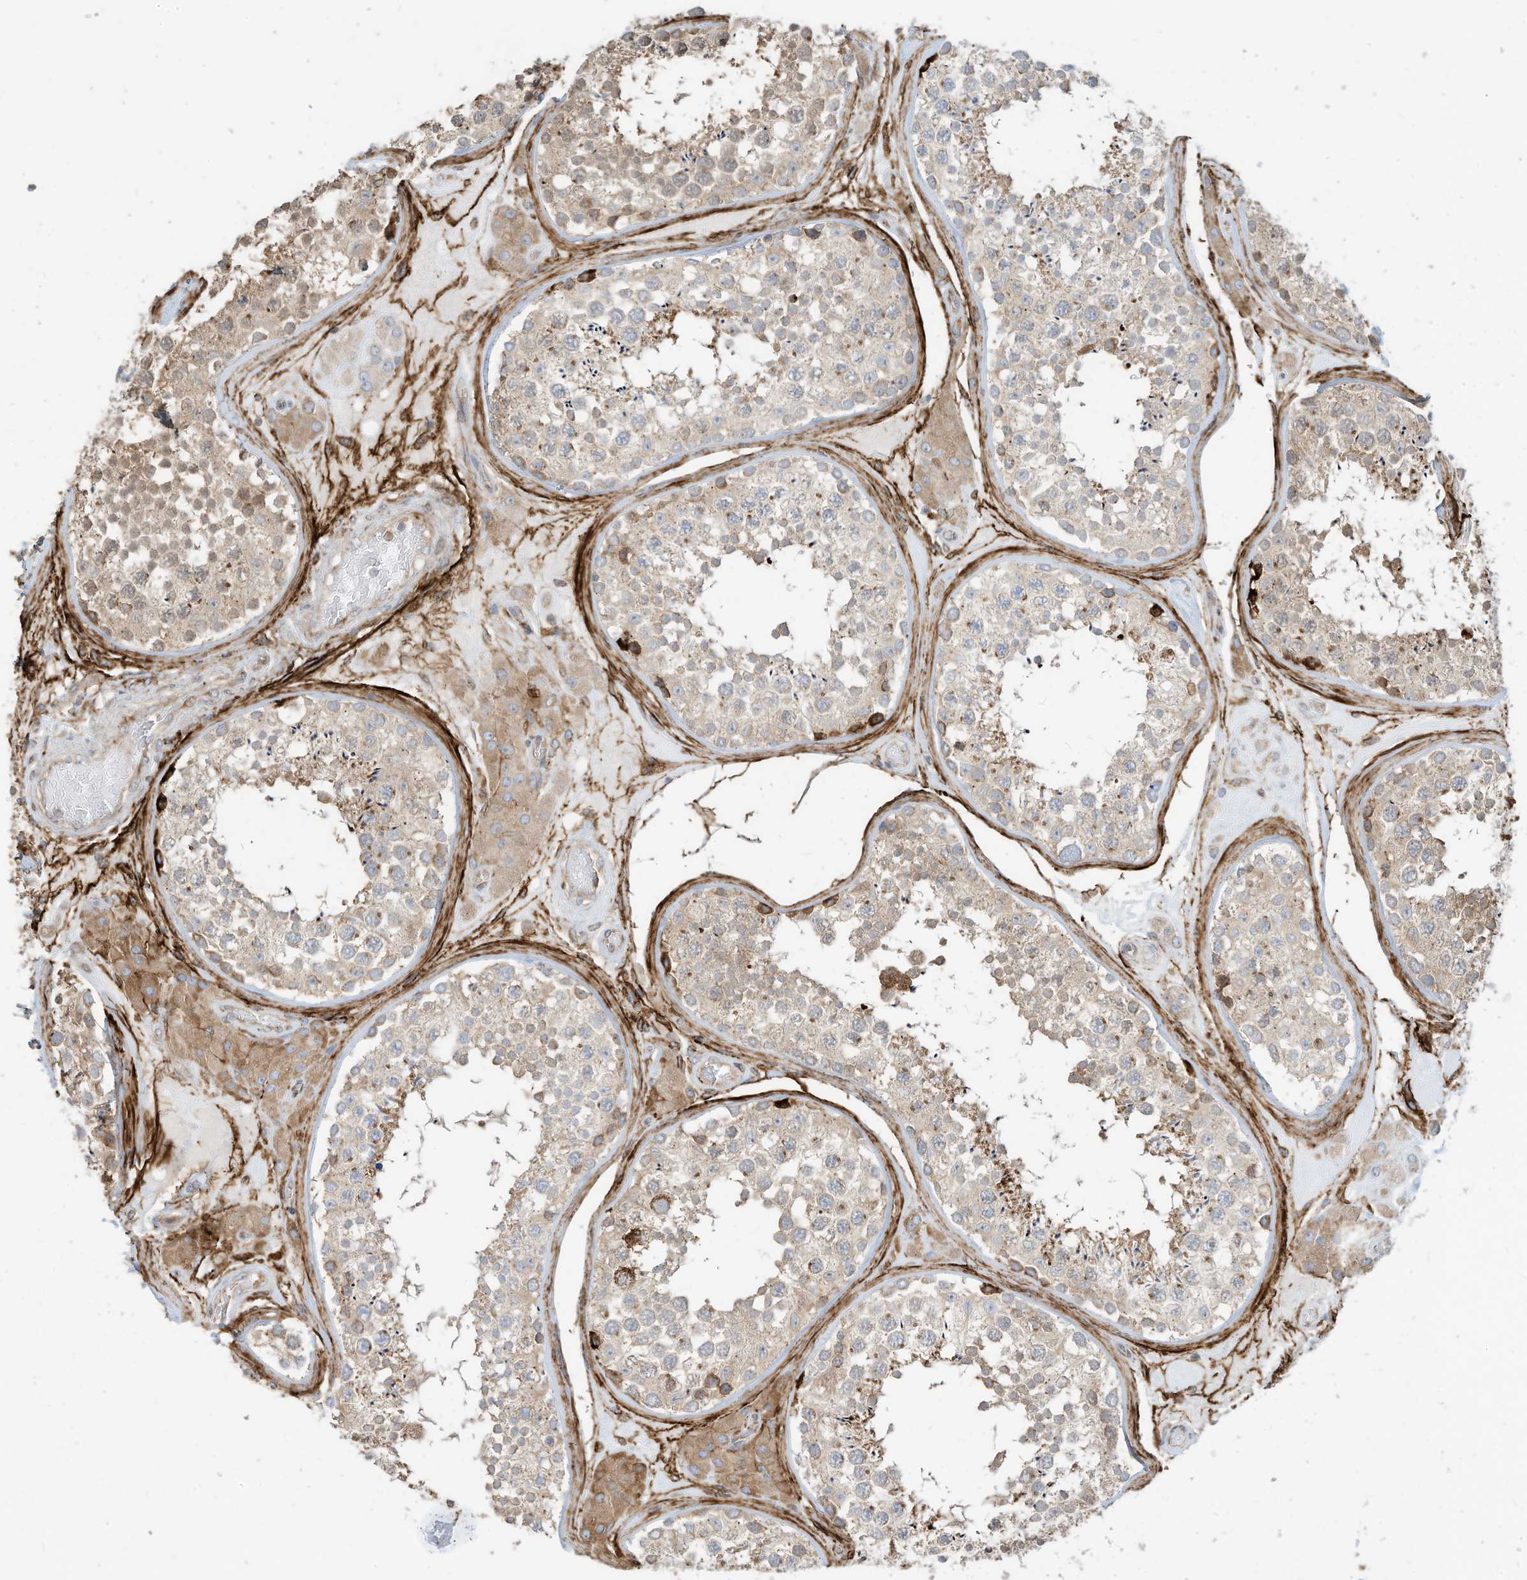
{"staining": {"intensity": "strong", "quantity": "<25%", "location": "cytoplasmic/membranous"}, "tissue": "testis", "cell_type": "Cells in seminiferous ducts", "image_type": "normal", "snomed": [{"axis": "morphology", "description": "Normal tissue, NOS"}, {"axis": "topography", "description": "Testis"}], "caption": "Protein expression analysis of unremarkable testis displays strong cytoplasmic/membranous expression in approximately <25% of cells in seminiferous ducts.", "gene": "TRNAU1AP", "patient": {"sex": "male", "age": 46}}